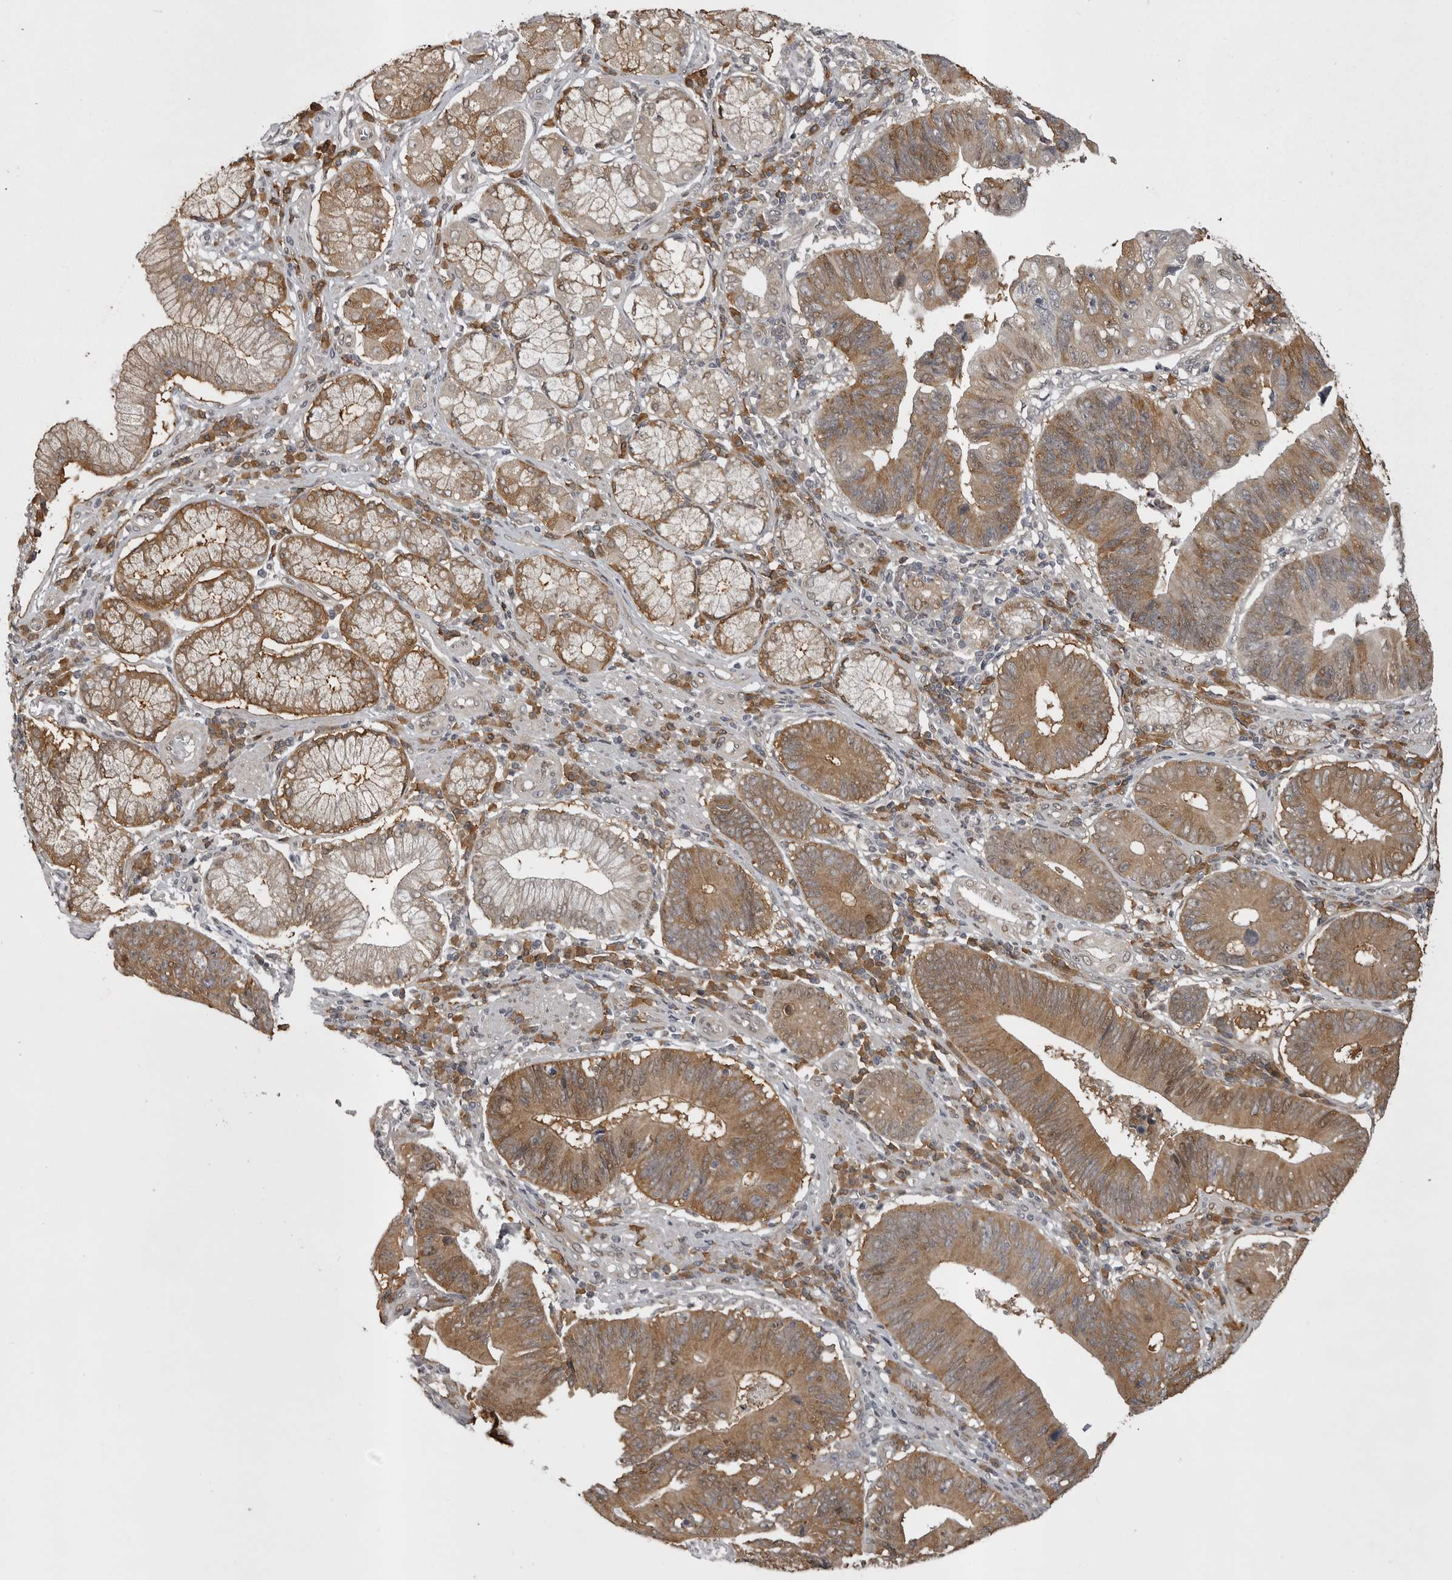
{"staining": {"intensity": "moderate", "quantity": ">75%", "location": "cytoplasmic/membranous,nuclear"}, "tissue": "stomach cancer", "cell_type": "Tumor cells", "image_type": "cancer", "snomed": [{"axis": "morphology", "description": "Adenocarcinoma, NOS"}, {"axis": "topography", "description": "Stomach"}], "caption": "IHC (DAB (3,3'-diaminobenzidine)) staining of adenocarcinoma (stomach) shows moderate cytoplasmic/membranous and nuclear protein staining in approximately >75% of tumor cells.", "gene": "SNX16", "patient": {"sex": "male", "age": 59}}